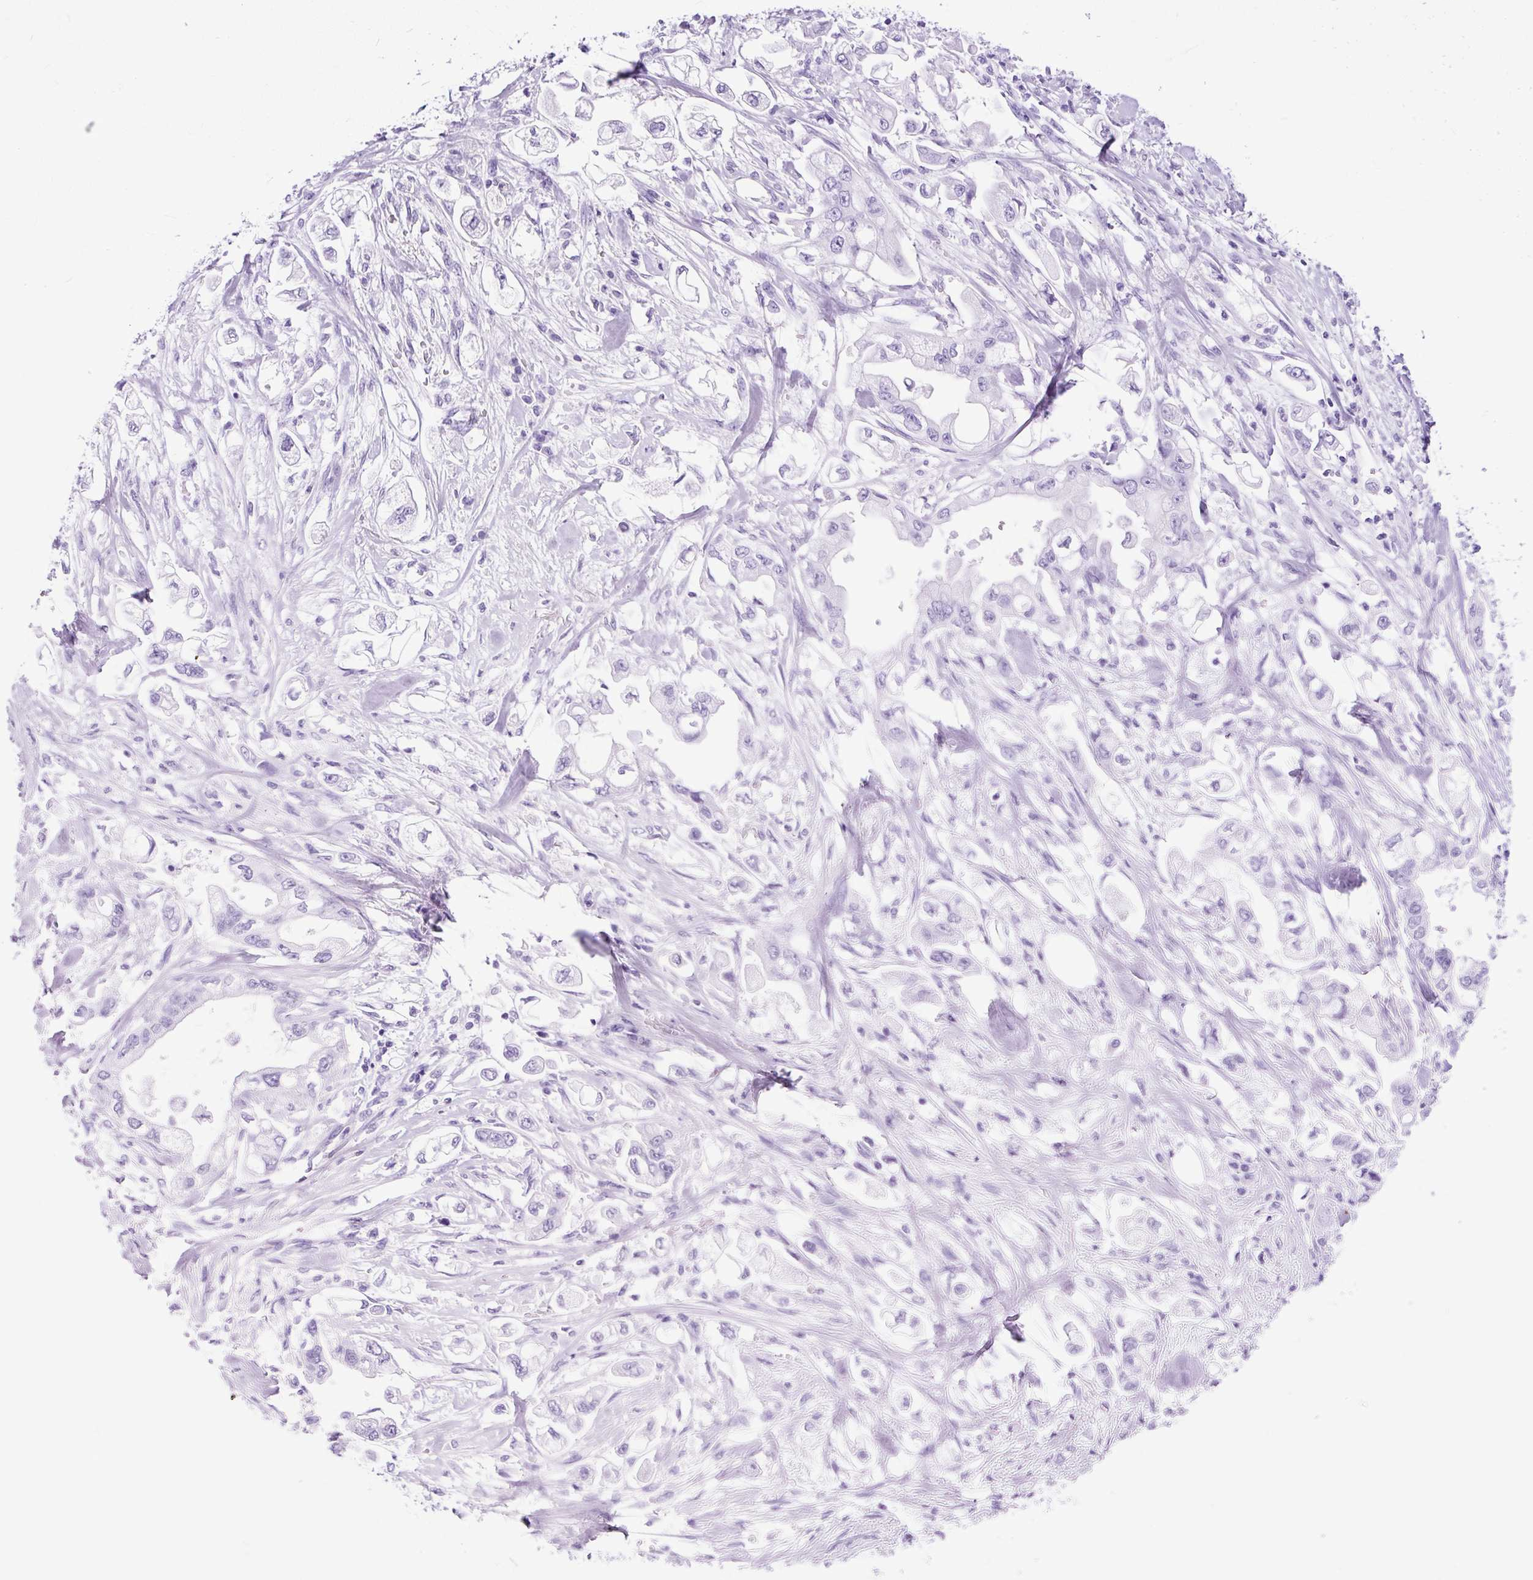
{"staining": {"intensity": "negative", "quantity": "none", "location": "none"}, "tissue": "stomach cancer", "cell_type": "Tumor cells", "image_type": "cancer", "snomed": [{"axis": "morphology", "description": "Adenocarcinoma, NOS"}, {"axis": "topography", "description": "Stomach"}], "caption": "A high-resolution histopathology image shows immunohistochemistry staining of stomach cancer, which displays no significant positivity in tumor cells.", "gene": "PDIA2", "patient": {"sex": "male", "age": 62}}